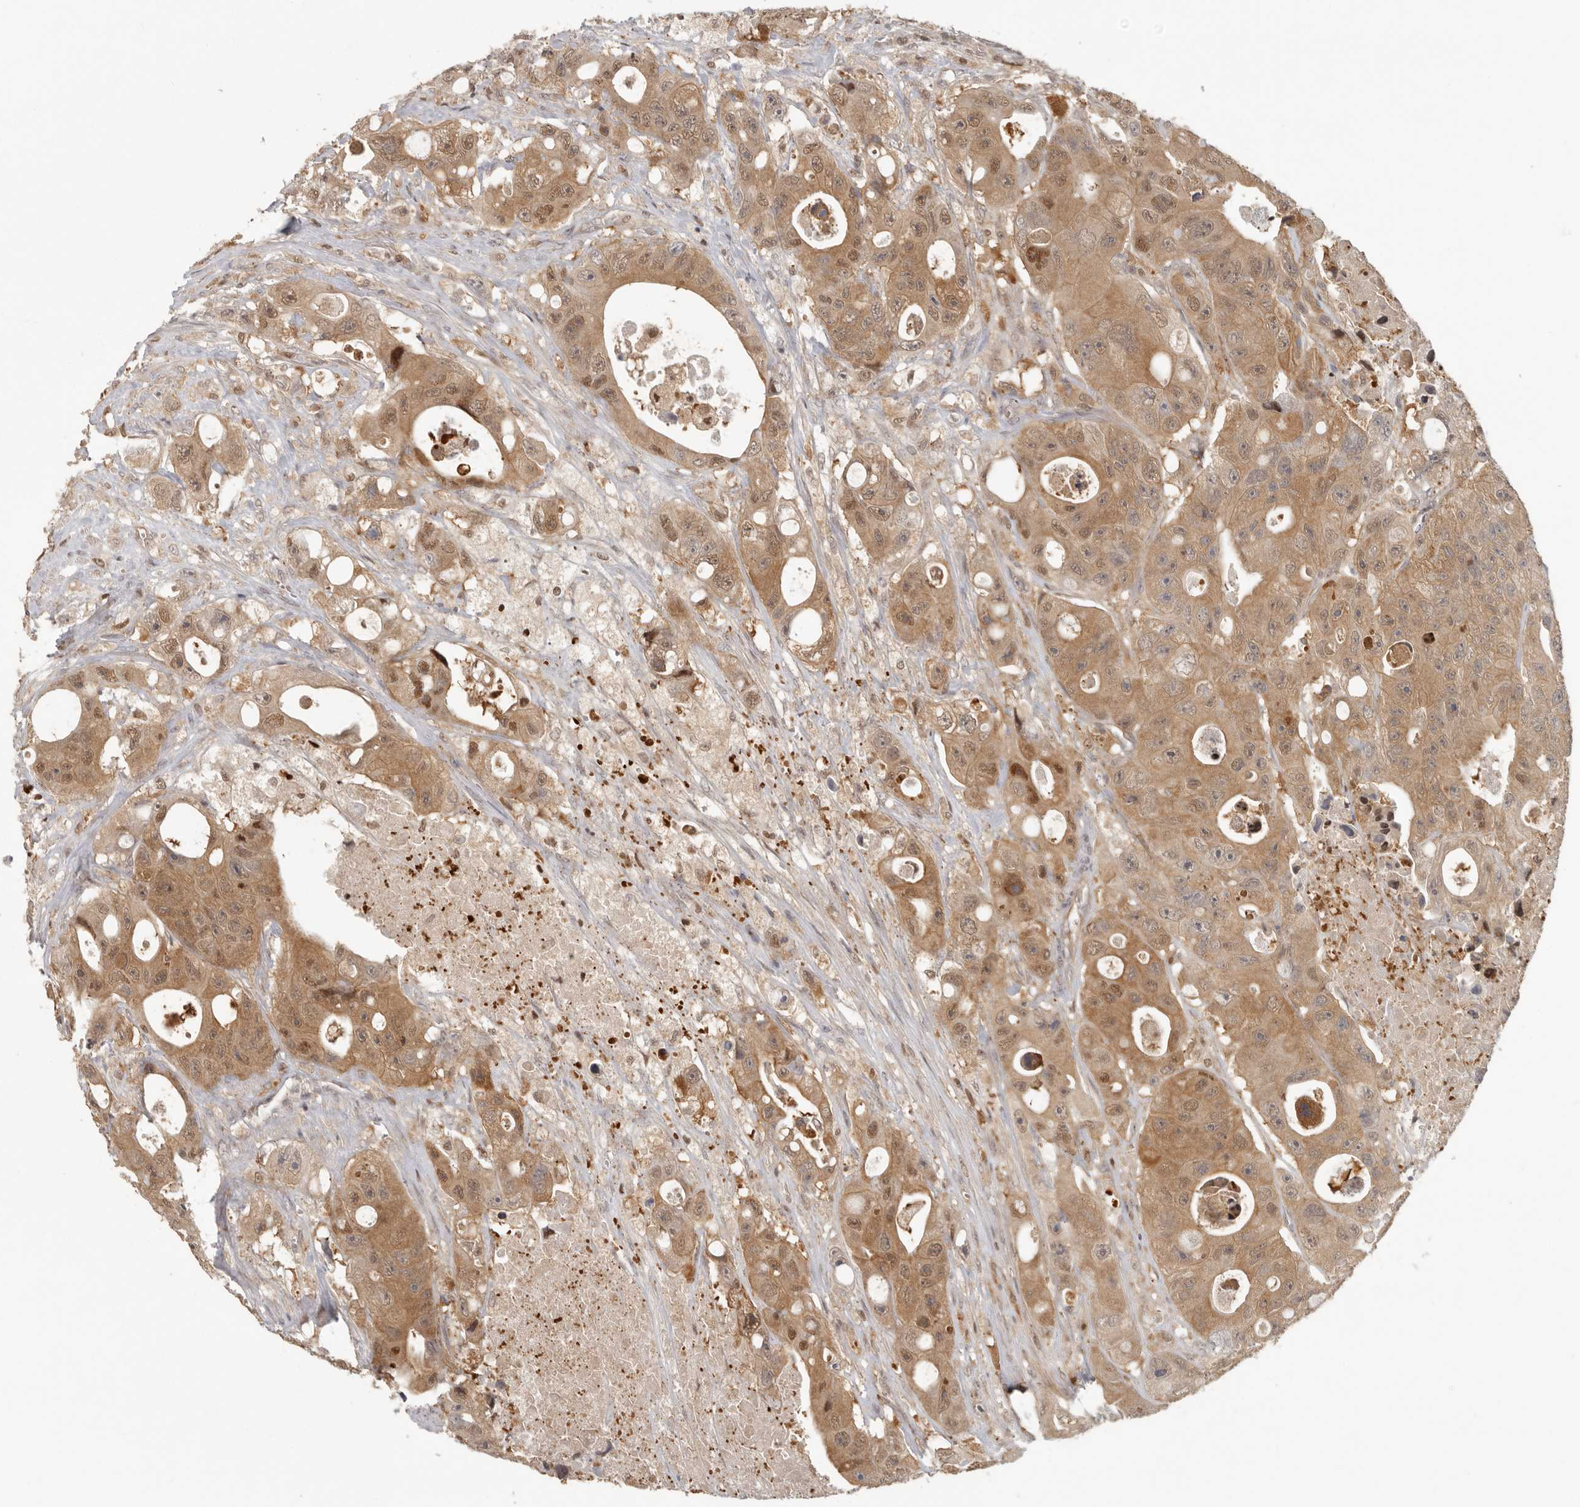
{"staining": {"intensity": "moderate", "quantity": ">75%", "location": "cytoplasmic/membranous"}, "tissue": "colorectal cancer", "cell_type": "Tumor cells", "image_type": "cancer", "snomed": [{"axis": "morphology", "description": "Adenocarcinoma, NOS"}, {"axis": "topography", "description": "Colon"}], "caption": "Colorectal cancer was stained to show a protein in brown. There is medium levels of moderate cytoplasmic/membranous staining in approximately >75% of tumor cells. (Brightfield microscopy of DAB IHC at high magnification).", "gene": "PSMA5", "patient": {"sex": "female", "age": 46}}